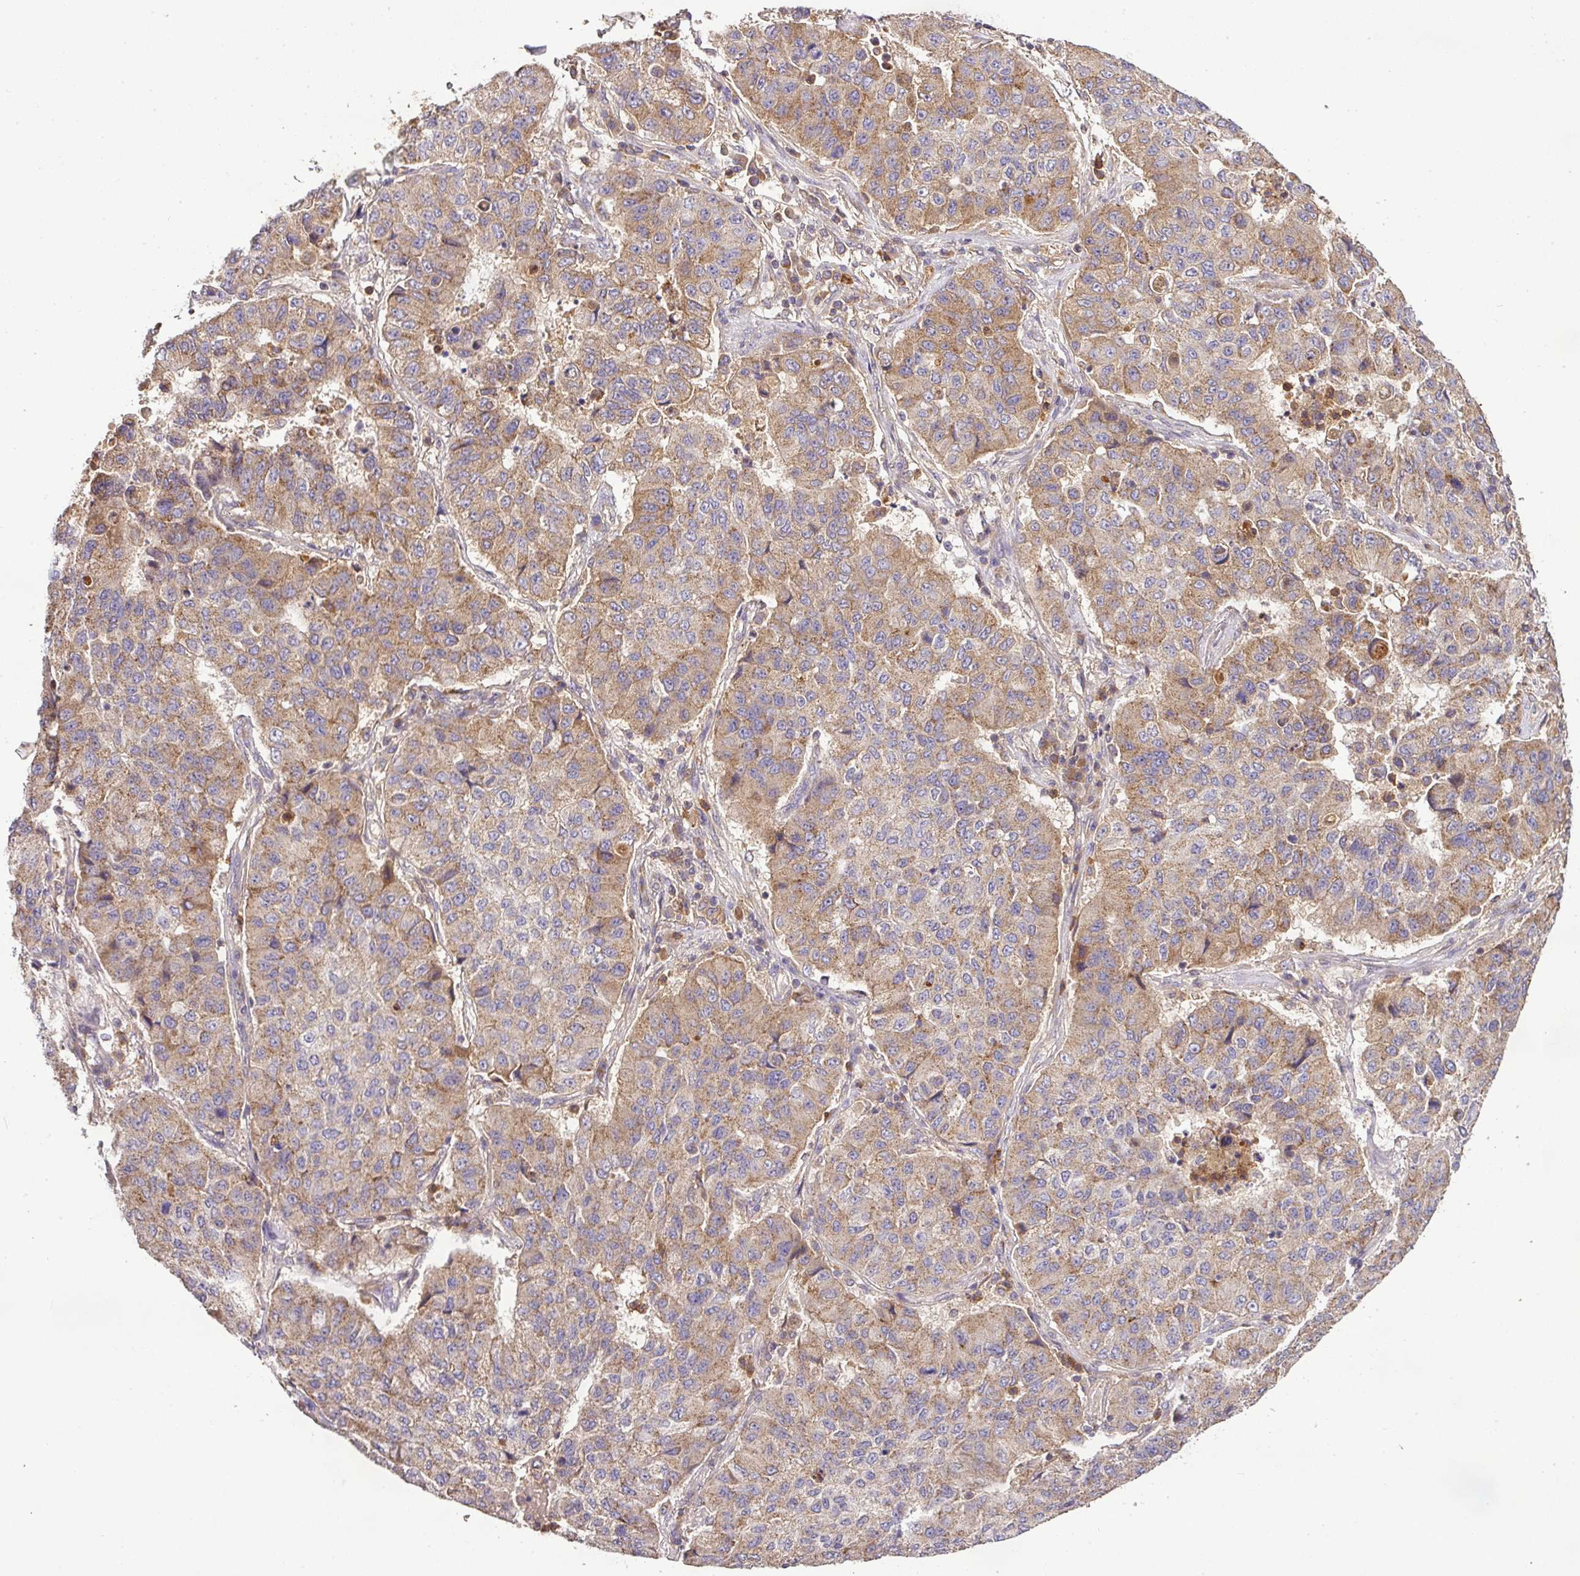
{"staining": {"intensity": "moderate", "quantity": ">75%", "location": "cytoplasmic/membranous"}, "tissue": "lung cancer", "cell_type": "Tumor cells", "image_type": "cancer", "snomed": [{"axis": "morphology", "description": "Squamous cell carcinoma, NOS"}, {"axis": "topography", "description": "Lung"}], "caption": "About >75% of tumor cells in human lung cancer (squamous cell carcinoma) show moderate cytoplasmic/membranous protein positivity as visualized by brown immunohistochemical staining.", "gene": "CAB39L", "patient": {"sex": "male", "age": 74}}